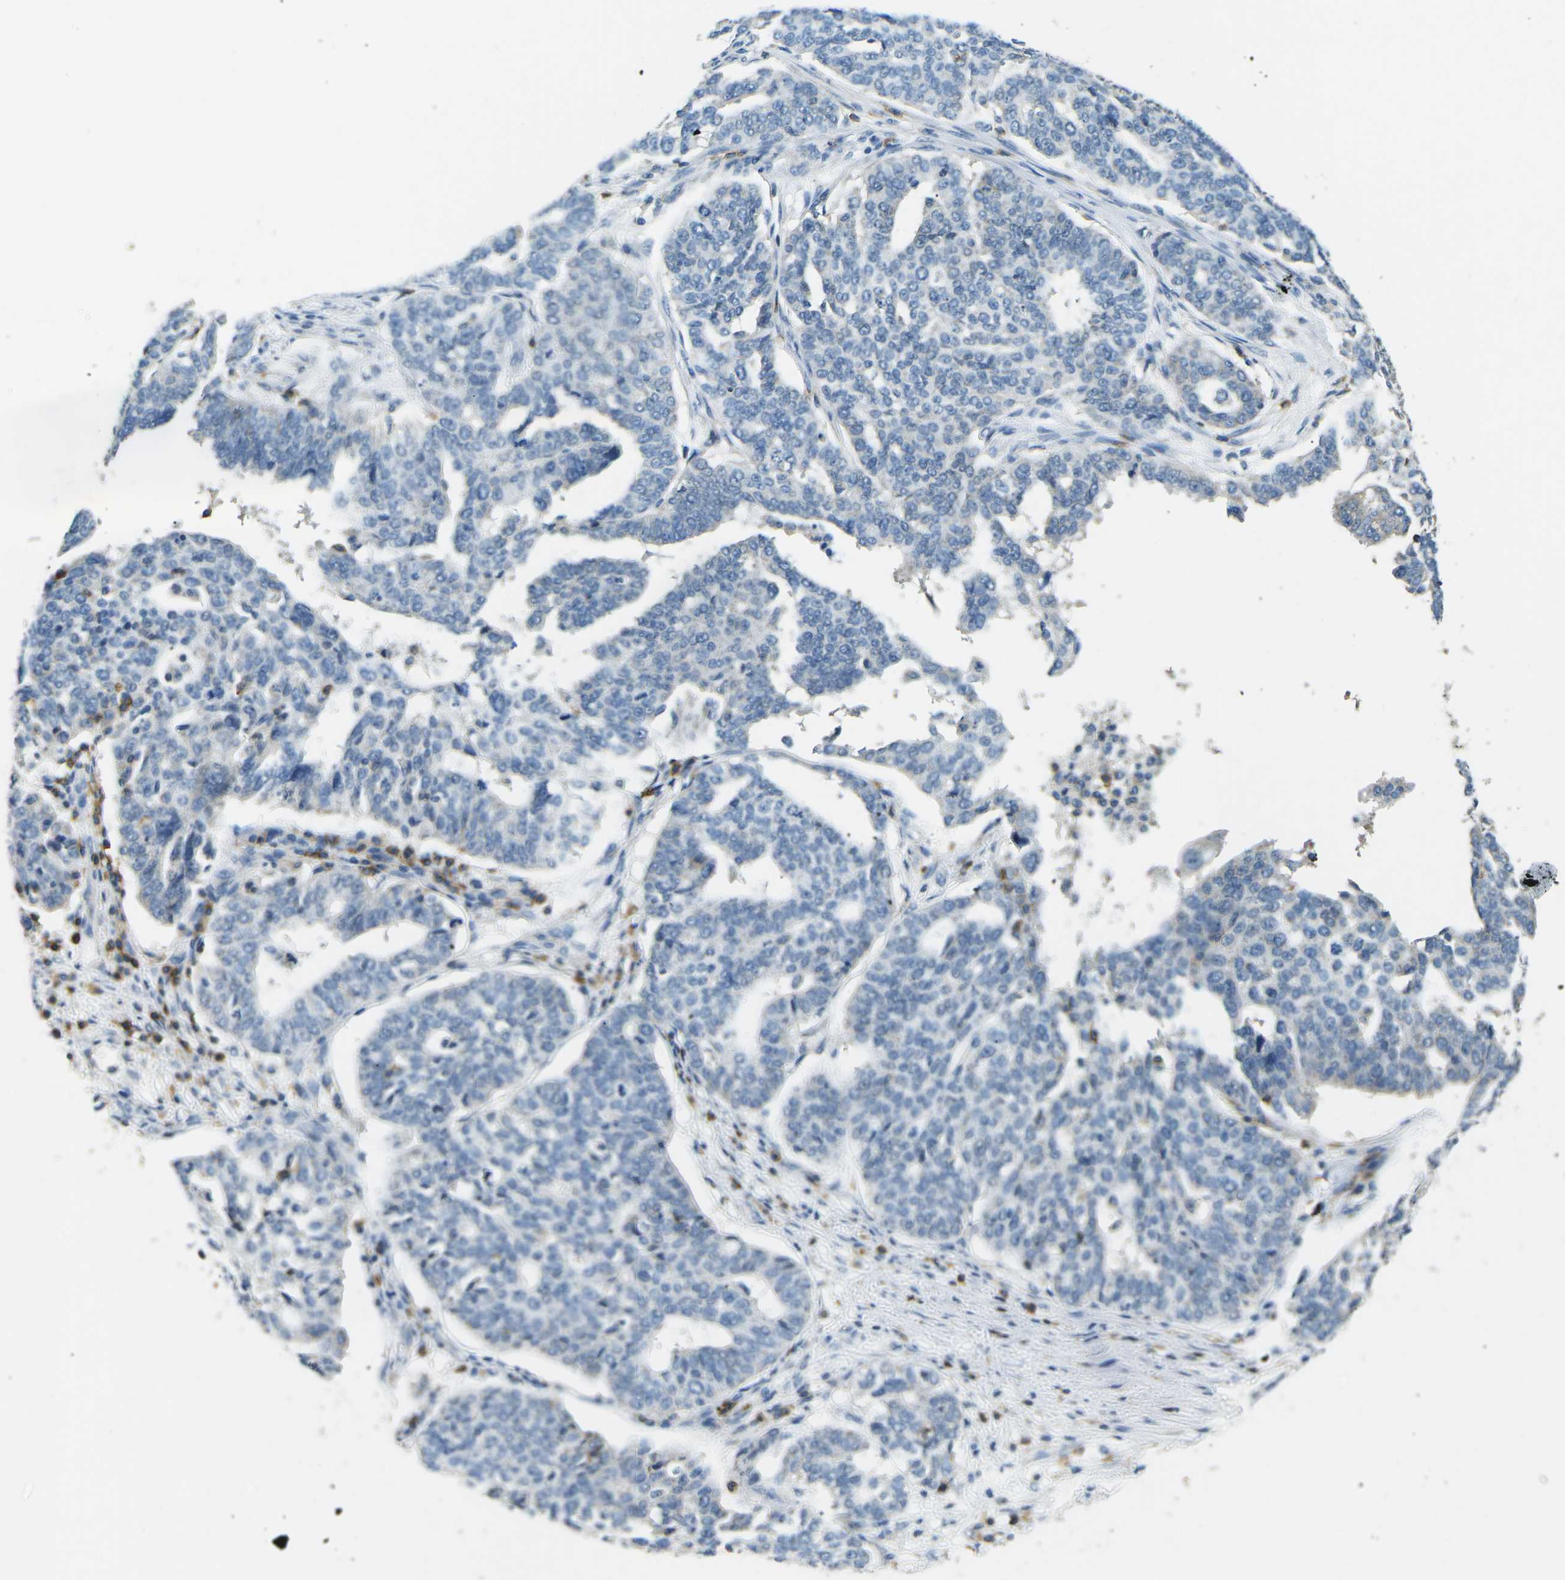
{"staining": {"intensity": "negative", "quantity": "none", "location": "none"}, "tissue": "ovarian cancer", "cell_type": "Tumor cells", "image_type": "cancer", "snomed": [{"axis": "morphology", "description": "Cystadenocarcinoma, serous, NOS"}, {"axis": "topography", "description": "Ovary"}], "caption": "A high-resolution micrograph shows immunohistochemistry (IHC) staining of ovarian serous cystadenocarcinoma, which exhibits no significant staining in tumor cells.", "gene": "CD6", "patient": {"sex": "female", "age": 59}}